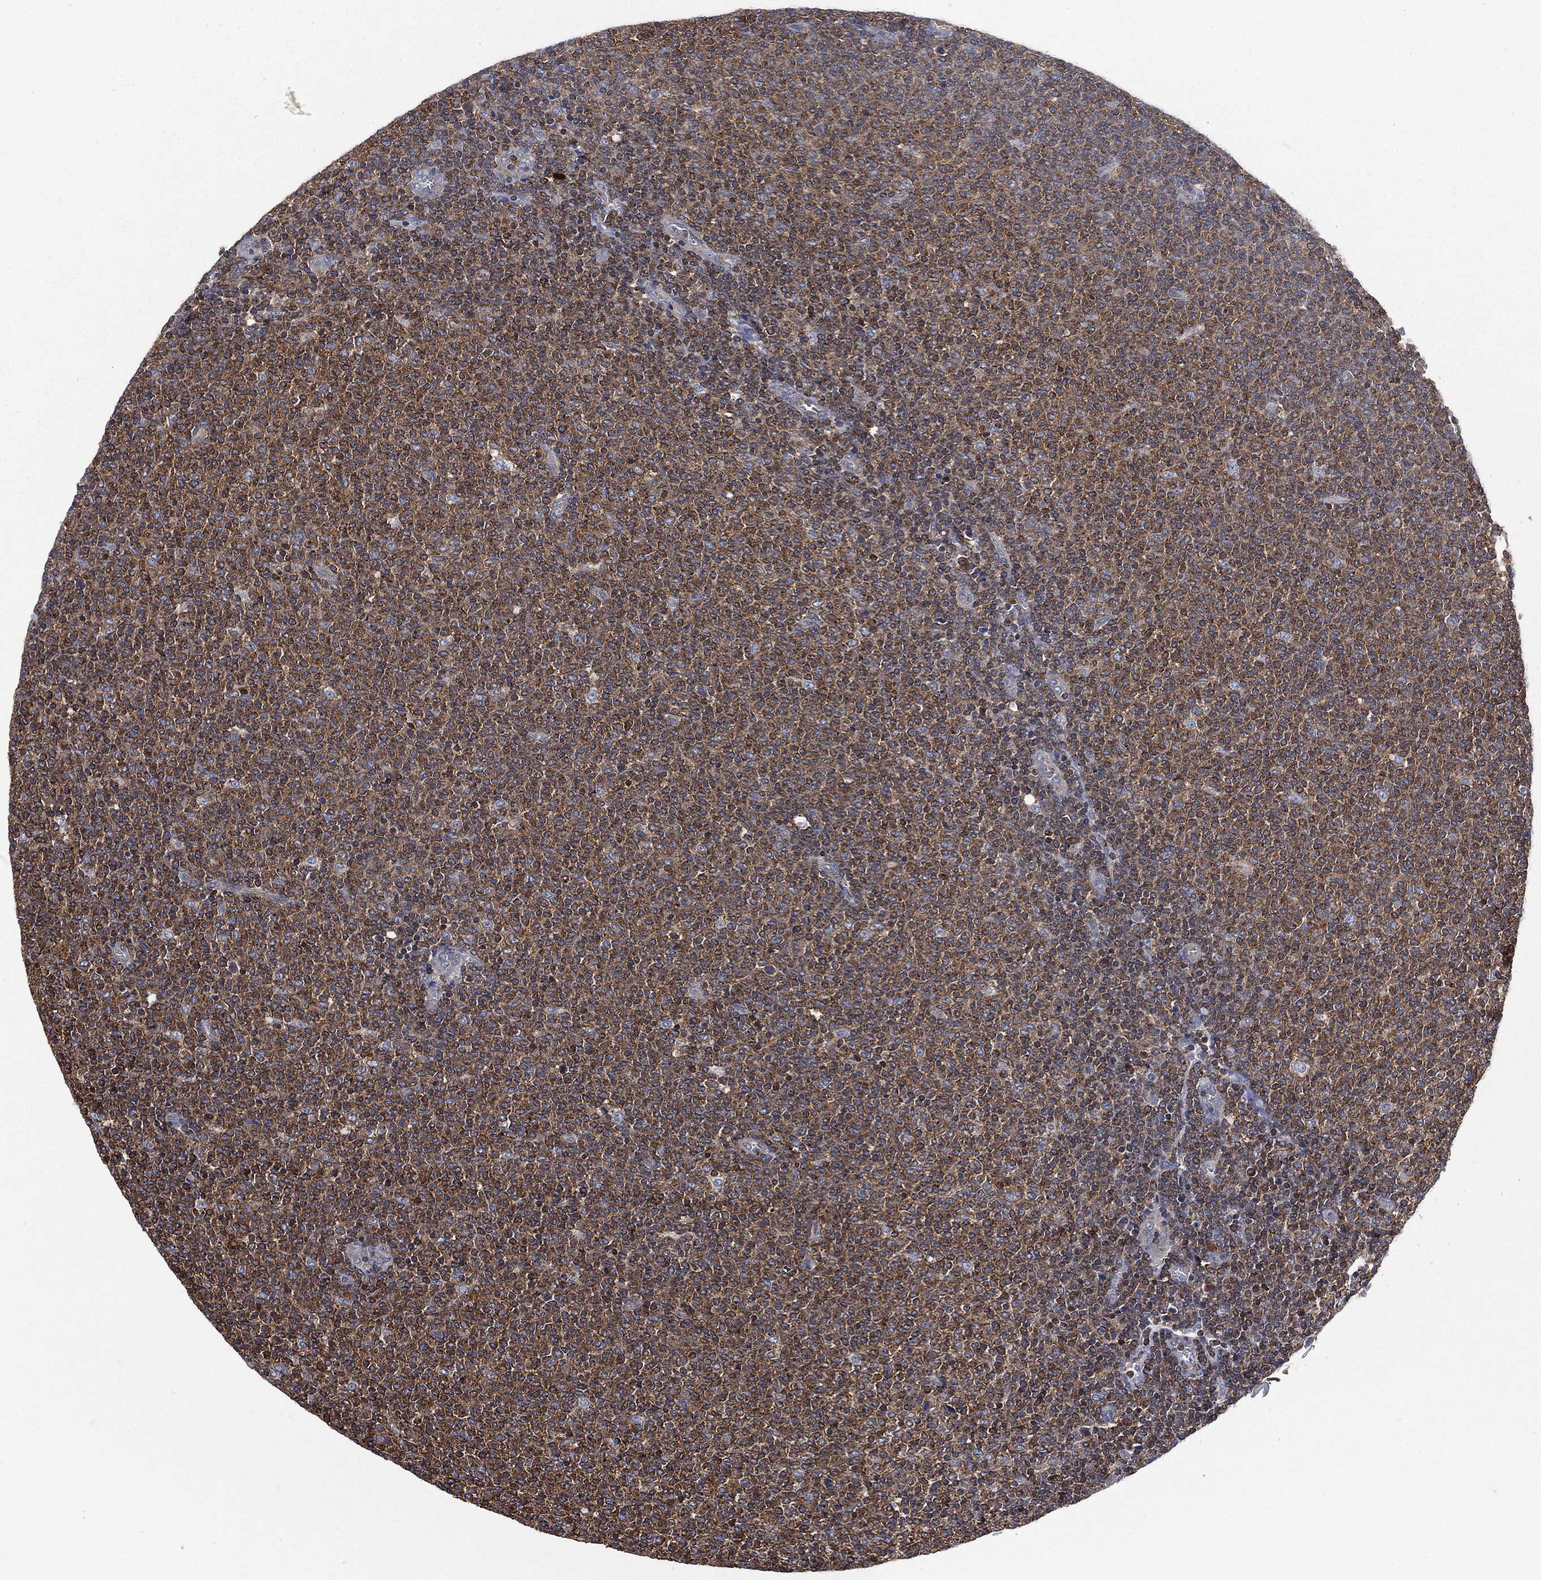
{"staining": {"intensity": "moderate", "quantity": ">75%", "location": "cytoplasmic/membranous"}, "tissue": "lymphoma", "cell_type": "Tumor cells", "image_type": "cancer", "snomed": [{"axis": "morphology", "description": "Malignant lymphoma, non-Hodgkin's type, Low grade"}, {"axis": "topography", "description": "Lymph node"}], "caption": "Immunohistochemical staining of lymphoma demonstrates moderate cytoplasmic/membranous protein expression in about >75% of tumor cells. The protein is stained brown, and the nuclei are stained in blue (DAB (3,3'-diaminobenzidine) IHC with brightfield microscopy, high magnification).", "gene": "LGALS9", "patient": {"sex": "male", "age": 52}}